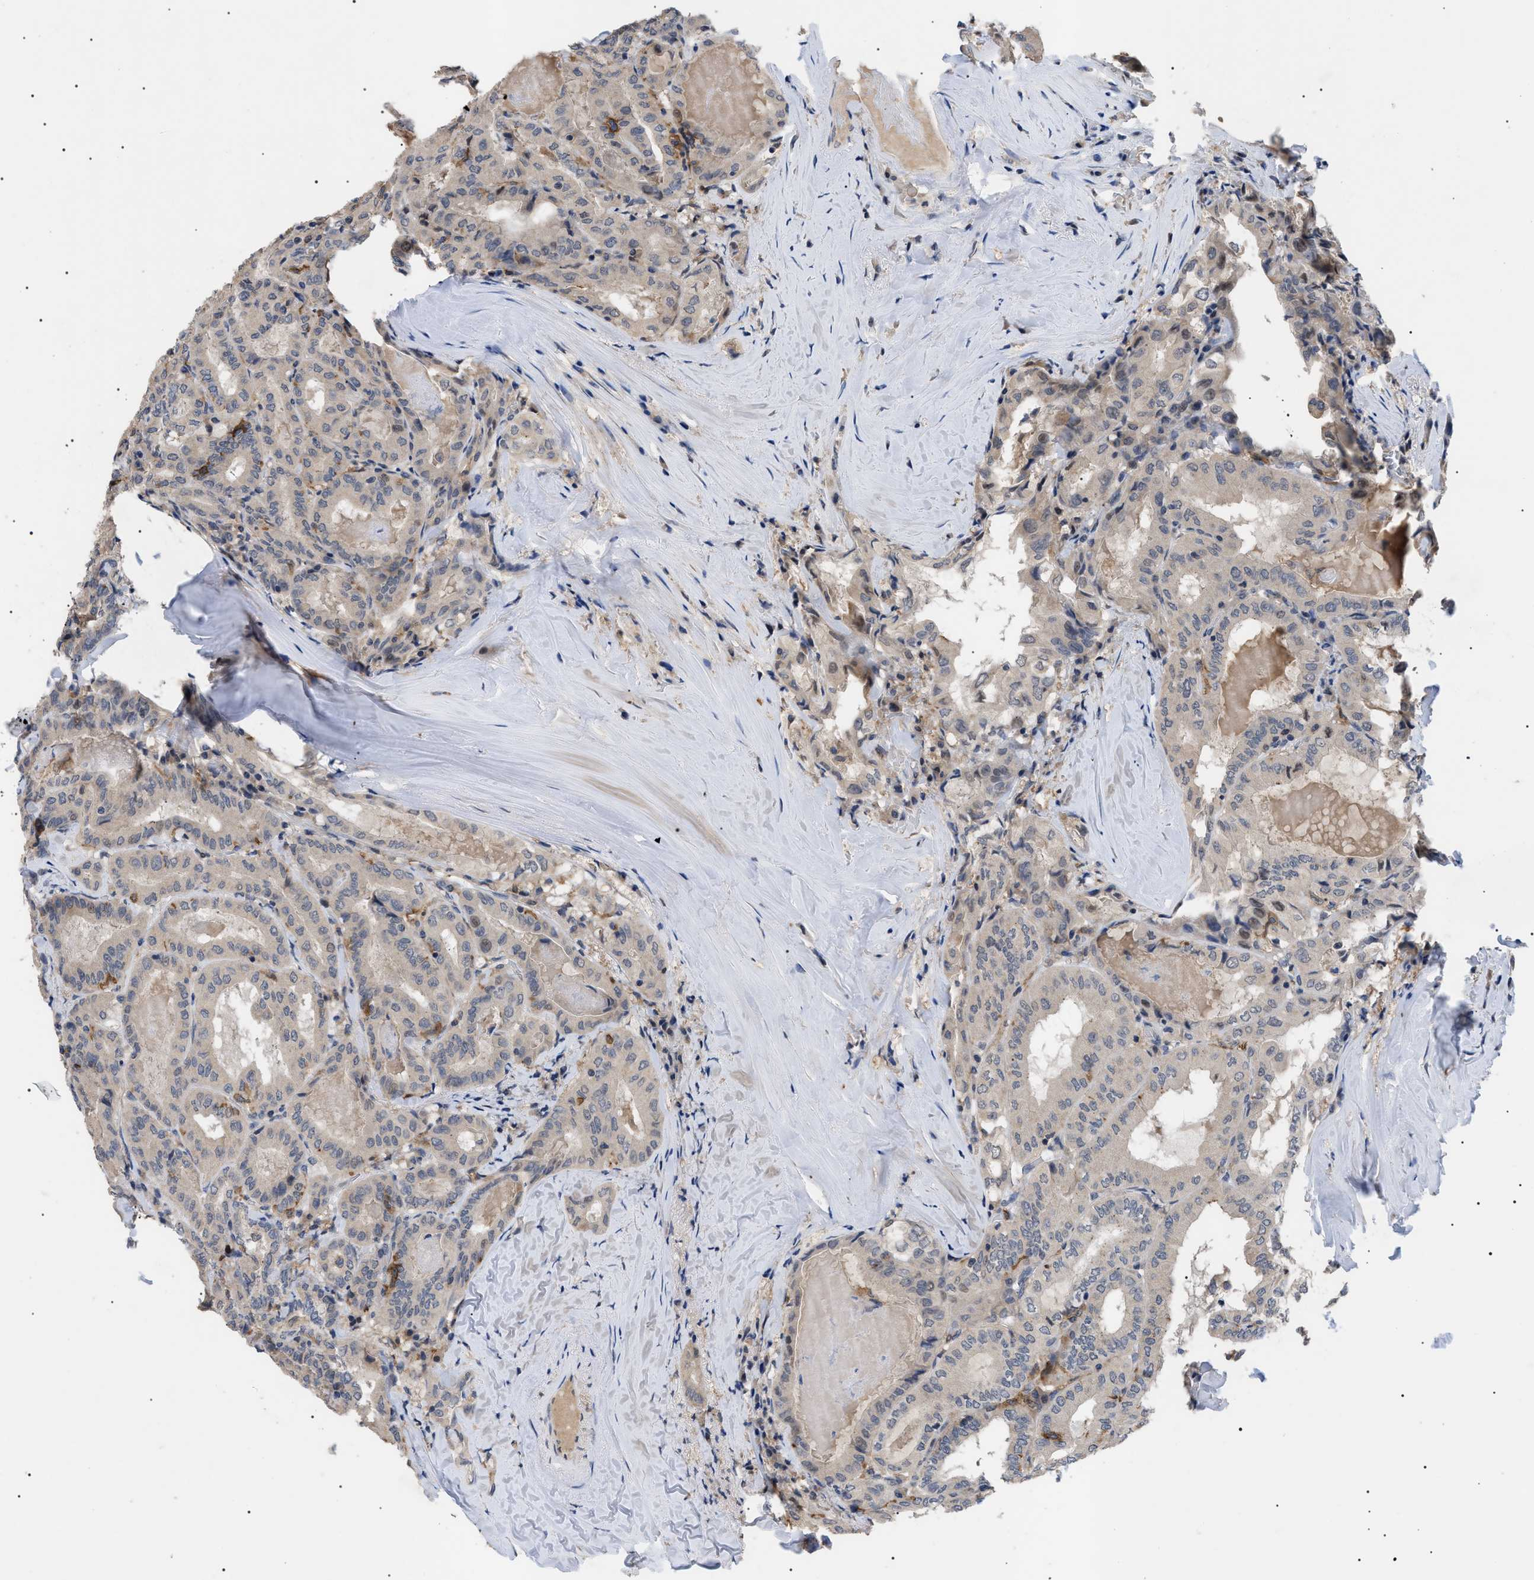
{"staining": {"intensity": "weak", "quantity": "25%-75%", "location": "cytoplasmic/membranous"}, "tissue": "thyroid cancer", "cell_type": "Tumor cells", "image_type": "cancer", "snomed": [{"axis": "morphology", "description": "Papillary adenocarcinoma, NOS"}, {"axis": "topography", "description": "Thyroid gland"}], "caption": "An IHC image of tumor tissue is shown. Protein staining in brown highlights weak cytoplasmic/membranous positivity in thyroid papillary adenocarcinoma within tumor cells.", "gene": "CD300A", "patient": {"sex": "female", "age": 42}}